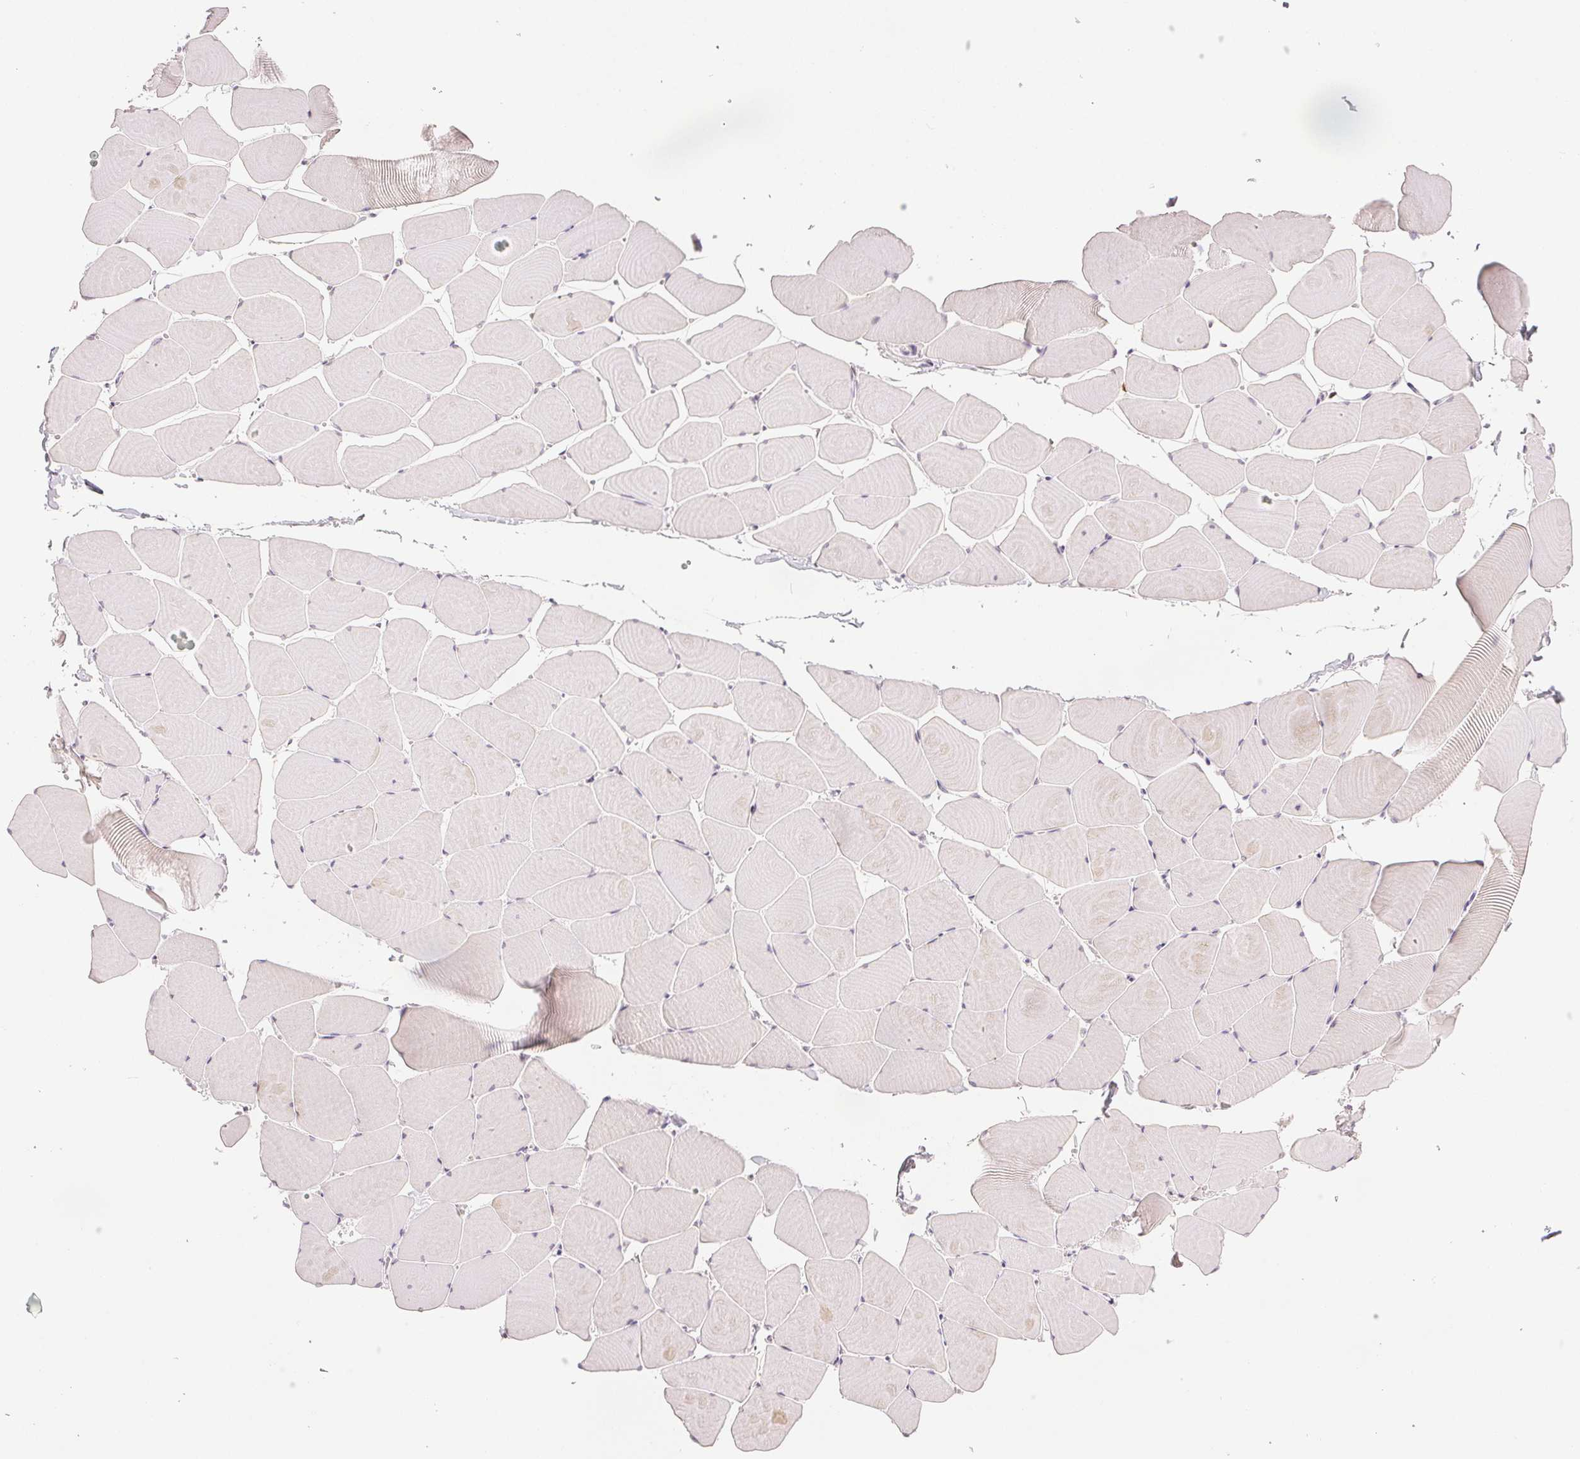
{"staining": {"intensity": "negative", "quantity": "none", "location": "none"}, "tissue": "skeletal muscle", "cell_type": "Myocytes", "image_type": "normal", "snomed": [{"axis": "morphology", "description": "Normal tissue, NOS"}, {"axis": "topography", "description": "Skeletal muscle"}], "caption": "Immunohistochemistry (IHC) photomicrograph of unremarkable skeletal muscle: human skeletal muscle stained with DAB (3,3'-diaminobenzidine) reveals no significant protein positivity in myocytes. (DAB (3,3'-diaminobenzidine) IHC, high magnification).", "gene": "RUNX2", "patient": {"sex": "male", "age": 25}}